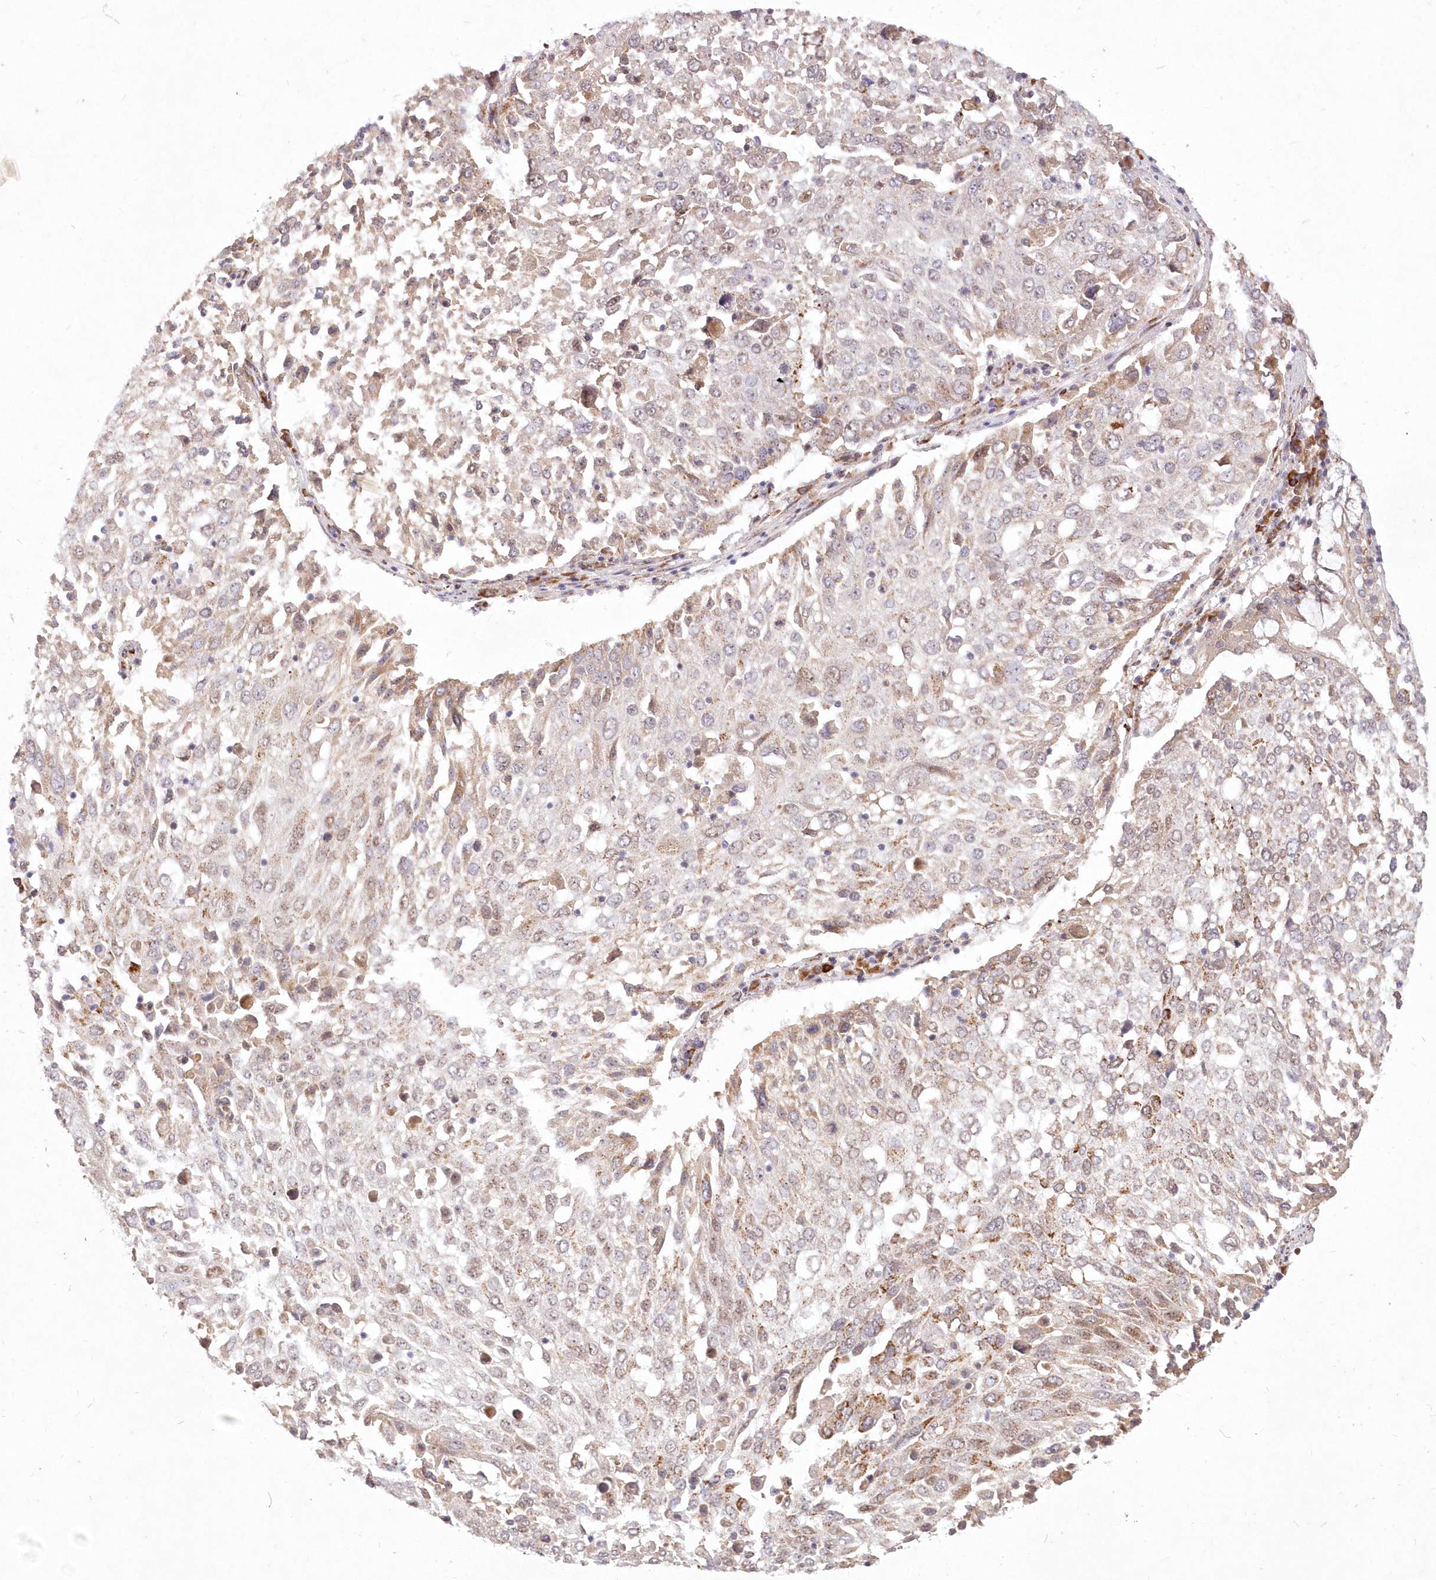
{"staining": {"intensity": "negative", "quantity": "none", "location": "none"}, "tissue": "lung cancer", "cell_type": "Tumor cells", "image_type": "cancer", "snomed": [{"axis": "morphology", "description": "Squamous cell carcinoma, NOS"}, {"axis": "topography", "description": "Lung"}], "caption": "High magnification brightfield microscopy of lung cancer (squamous cell carcinoma) stained with DAB (3,3'-diaminobenzidine) (brown) and counterstained with hematoxylin (blue): tumor cells show no significant positivity.", "gene": "LDB1", "patient": {"sex": "male", "age": 65}}